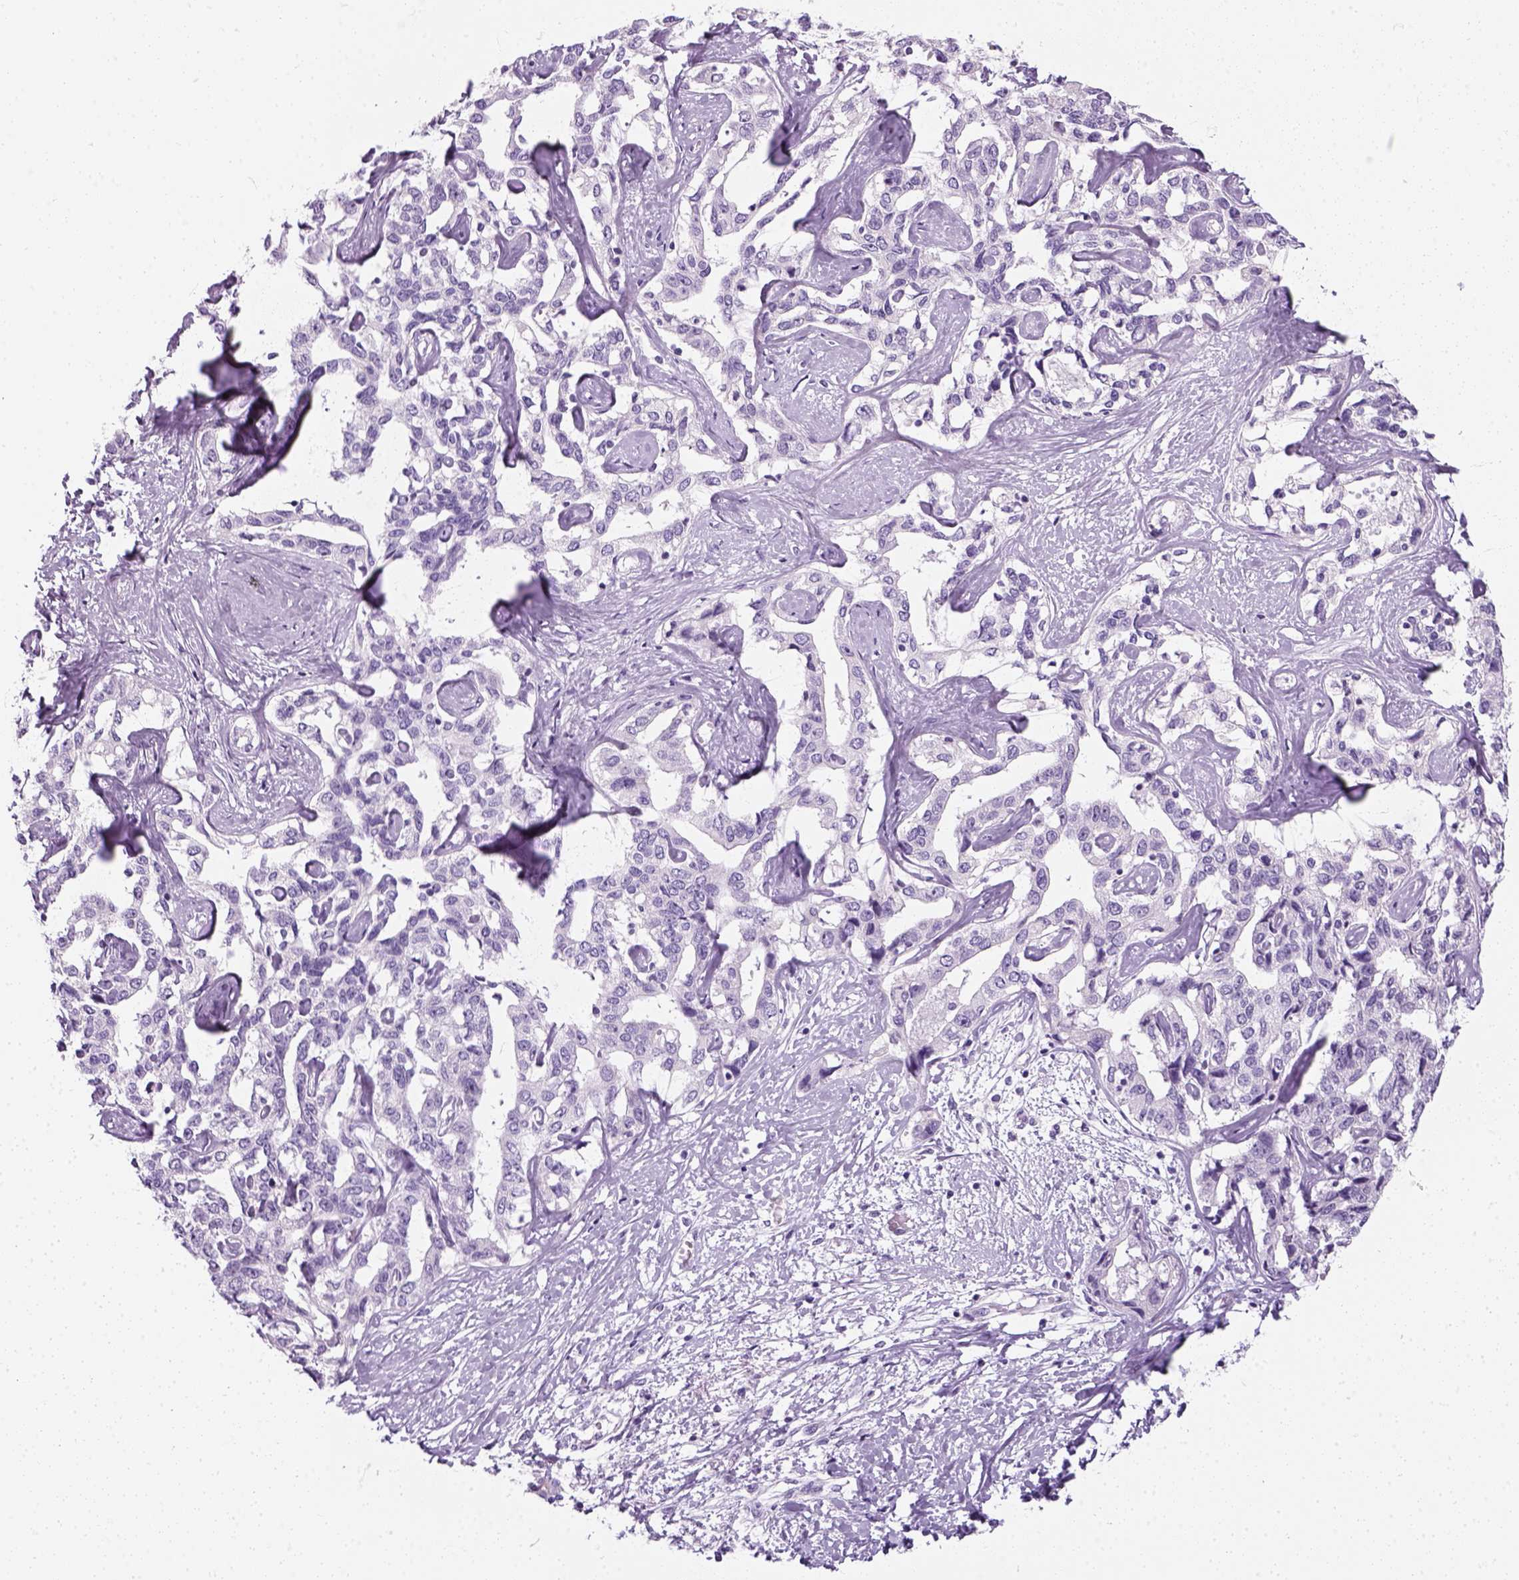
{"staining": {"intensity": "negative", "quantity": "none", "location": "none"}, "tissue": "liver cancer", "cell_type": "Tumor cells", "image_type": "cancer", "snomed": [{"axis": "morphology", "description": "Cholangiocarcinoma"}, {"axis": "topography", "description": "Liver"}], "caption": "Human liver cholangiocarcinoma stained for a protein using immunohistochemistry demonstrates no expression in tumor cells.", "gene": "SLC12A5", "patient": {"sex": "male", "age": 59}}